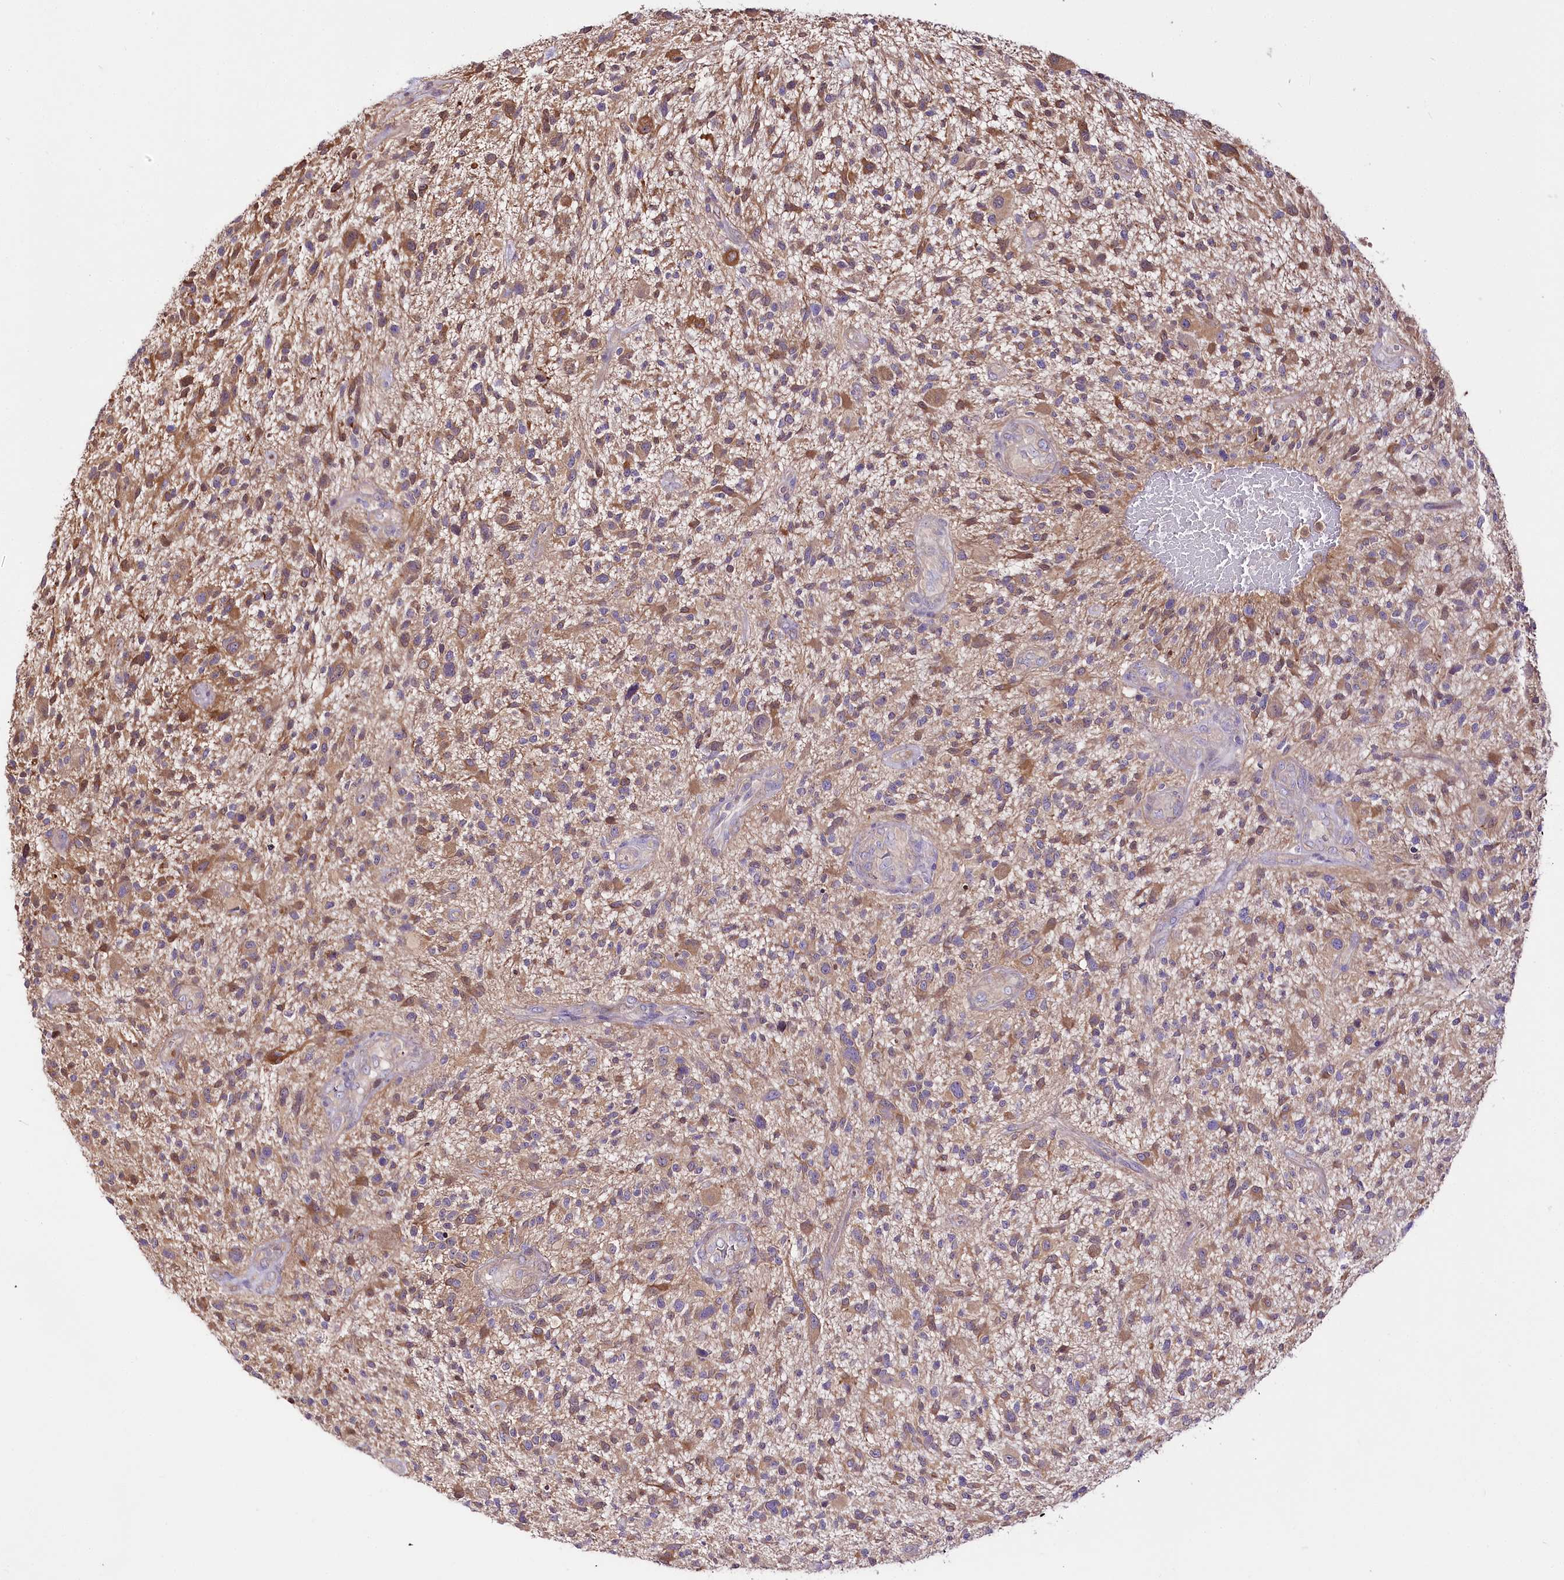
{"staining": {"intensity": "moderate", "quantity": ">75%", "location": "cytoplasmic/membranous"}, "tissue": "glioma", "cell_type": "Tumor cells", "image_type": "cancer", "snomed": [{"axis": "morphology", "description": "Glioma, malignant, High grade"}, {"axis": "topography", "description": "Brain"}], "caption": "Tumor cells exhibit medium levels of moderate cytoplasmic/membranous expression in about >75% of cells in human glioma.", "gene": "UGP2", "patient": {"sex": "male", "age": 47}}